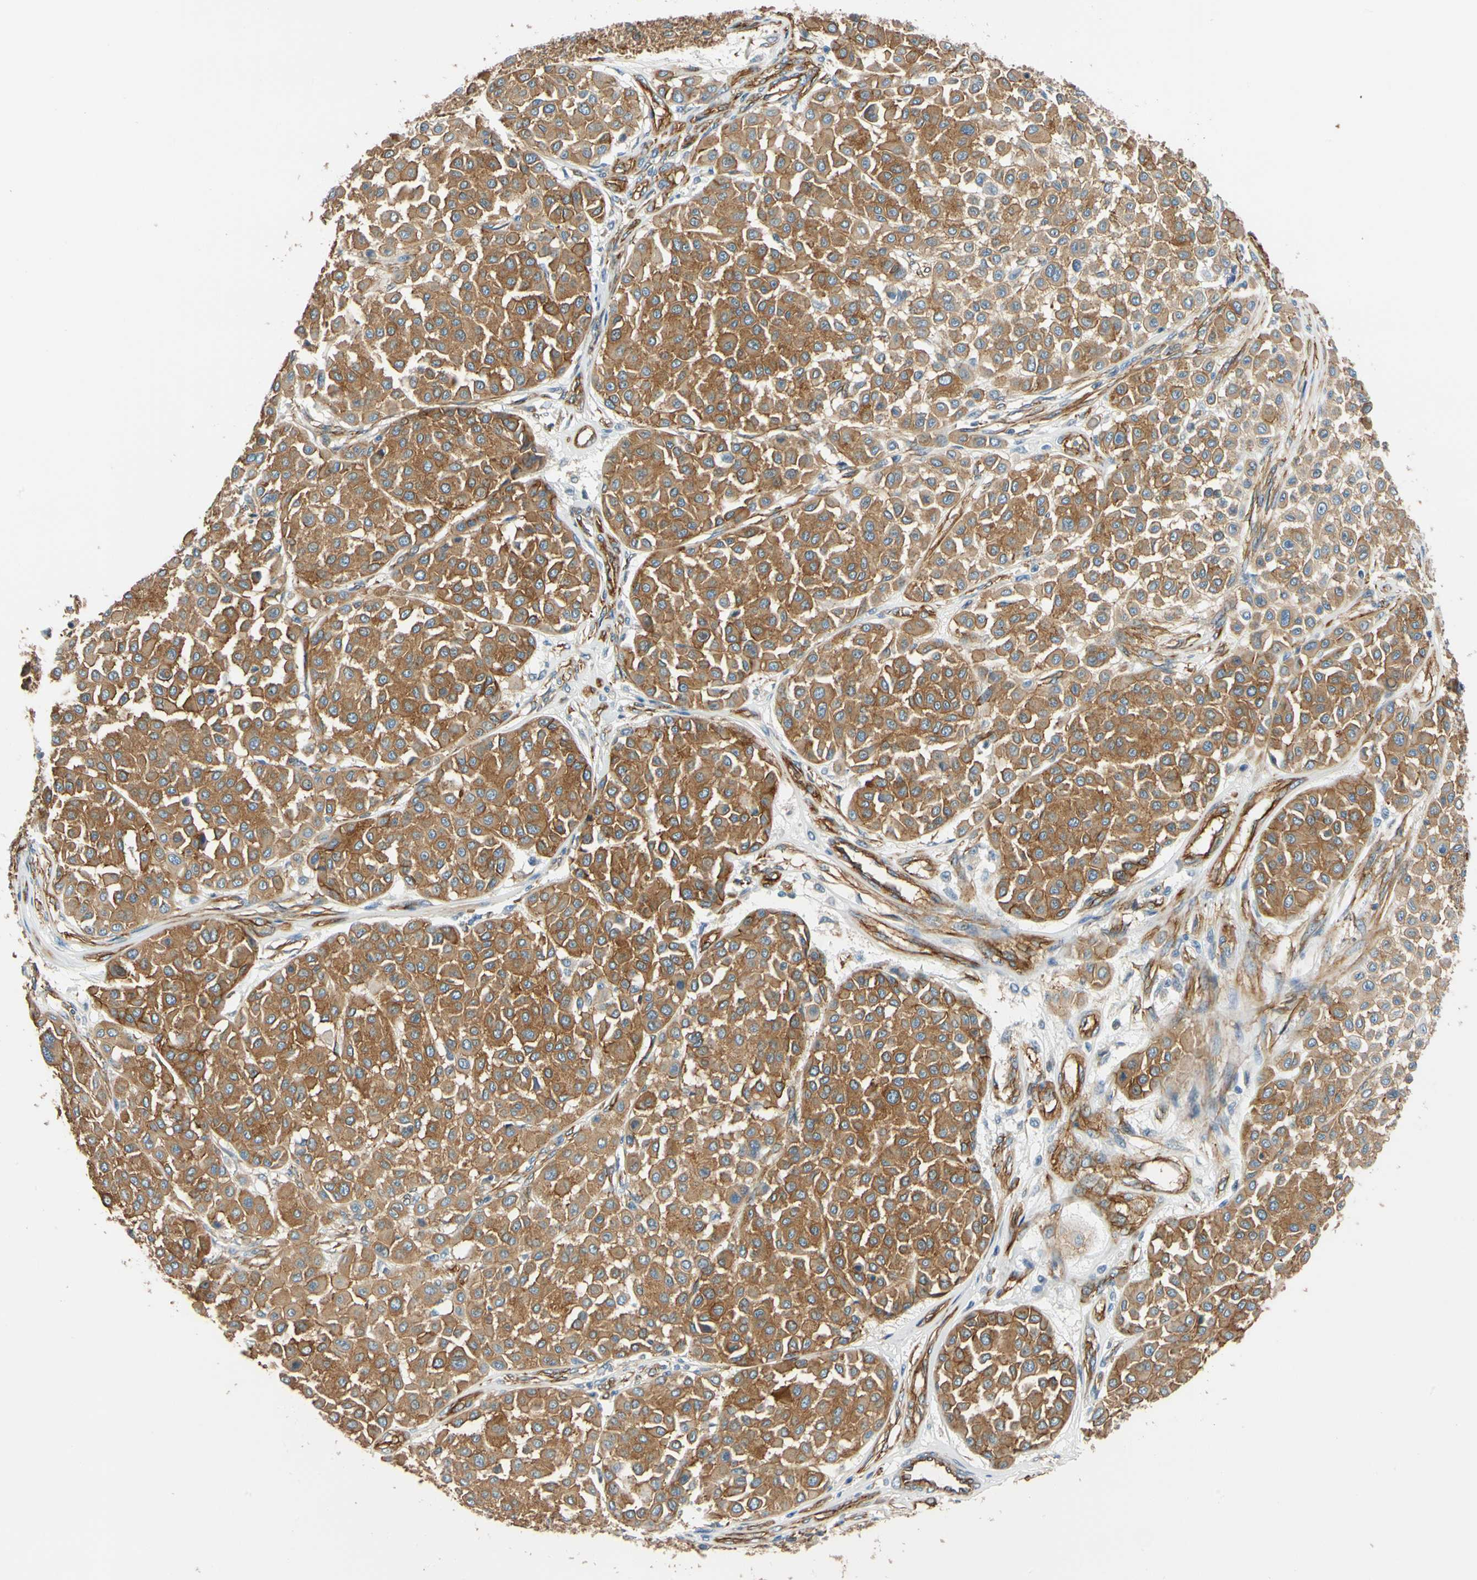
{"staining": {"intensity": "moderate", "quantity": ">75%", "location": "cytoplasmic/membranous"}, "tissue": "melanoma", "cell_type": "Tumor cells", "image_type": "cancer", "snomed": [{"axis": "morphology", "description": "Malignant melanoma, Metastatic site"}, {"axis": "topography", "description": "Soft tissue"}], "caption": "The image exhibits staining of melanoma, revealing moderate cytoplasmic/membranous protein staining (brown color) within tumor cells.", "gene": "SPTAN1", "patient": {"sex": "male", "age": 41}}